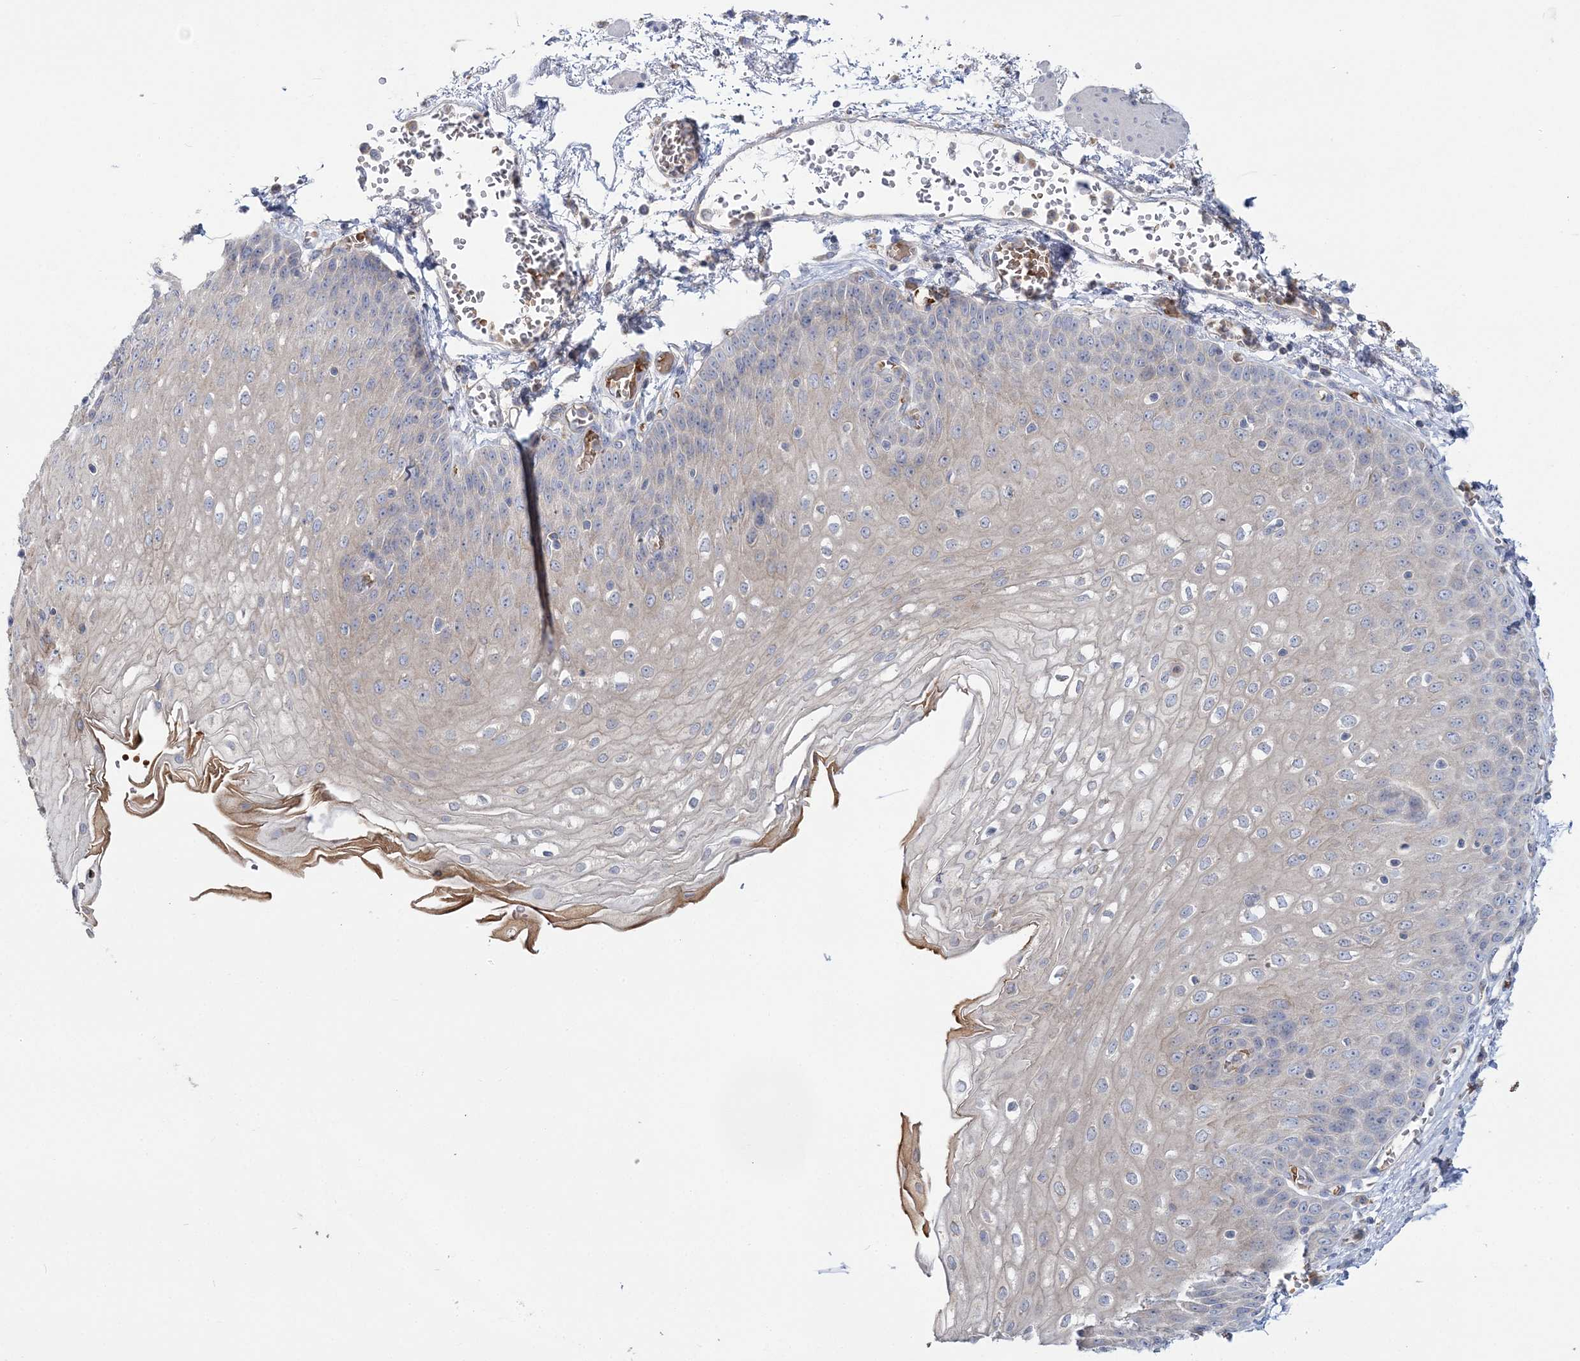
{"staining": {"intensity": "moderate", "quantity": "<25%", "location": "cytoplasmic/membranous"}, "tissue": "esophagus", "cell_type": "Squamous epithelial cells", "image_type": "normal", "snomed": [{"axis": "morphology", "description": "Normal tissue, NOS"}, {"axis": "topography", "description": "Esophagus"}], "caption": "Immunohistochemical staining of benign human esophagus displays <25% levels of moderate cytoplasmic/membranous protein positivity in about <25% of squamous epithelial cells.", "gene": "ATP11B", "patient": {"sex": "male", "age": 81}}